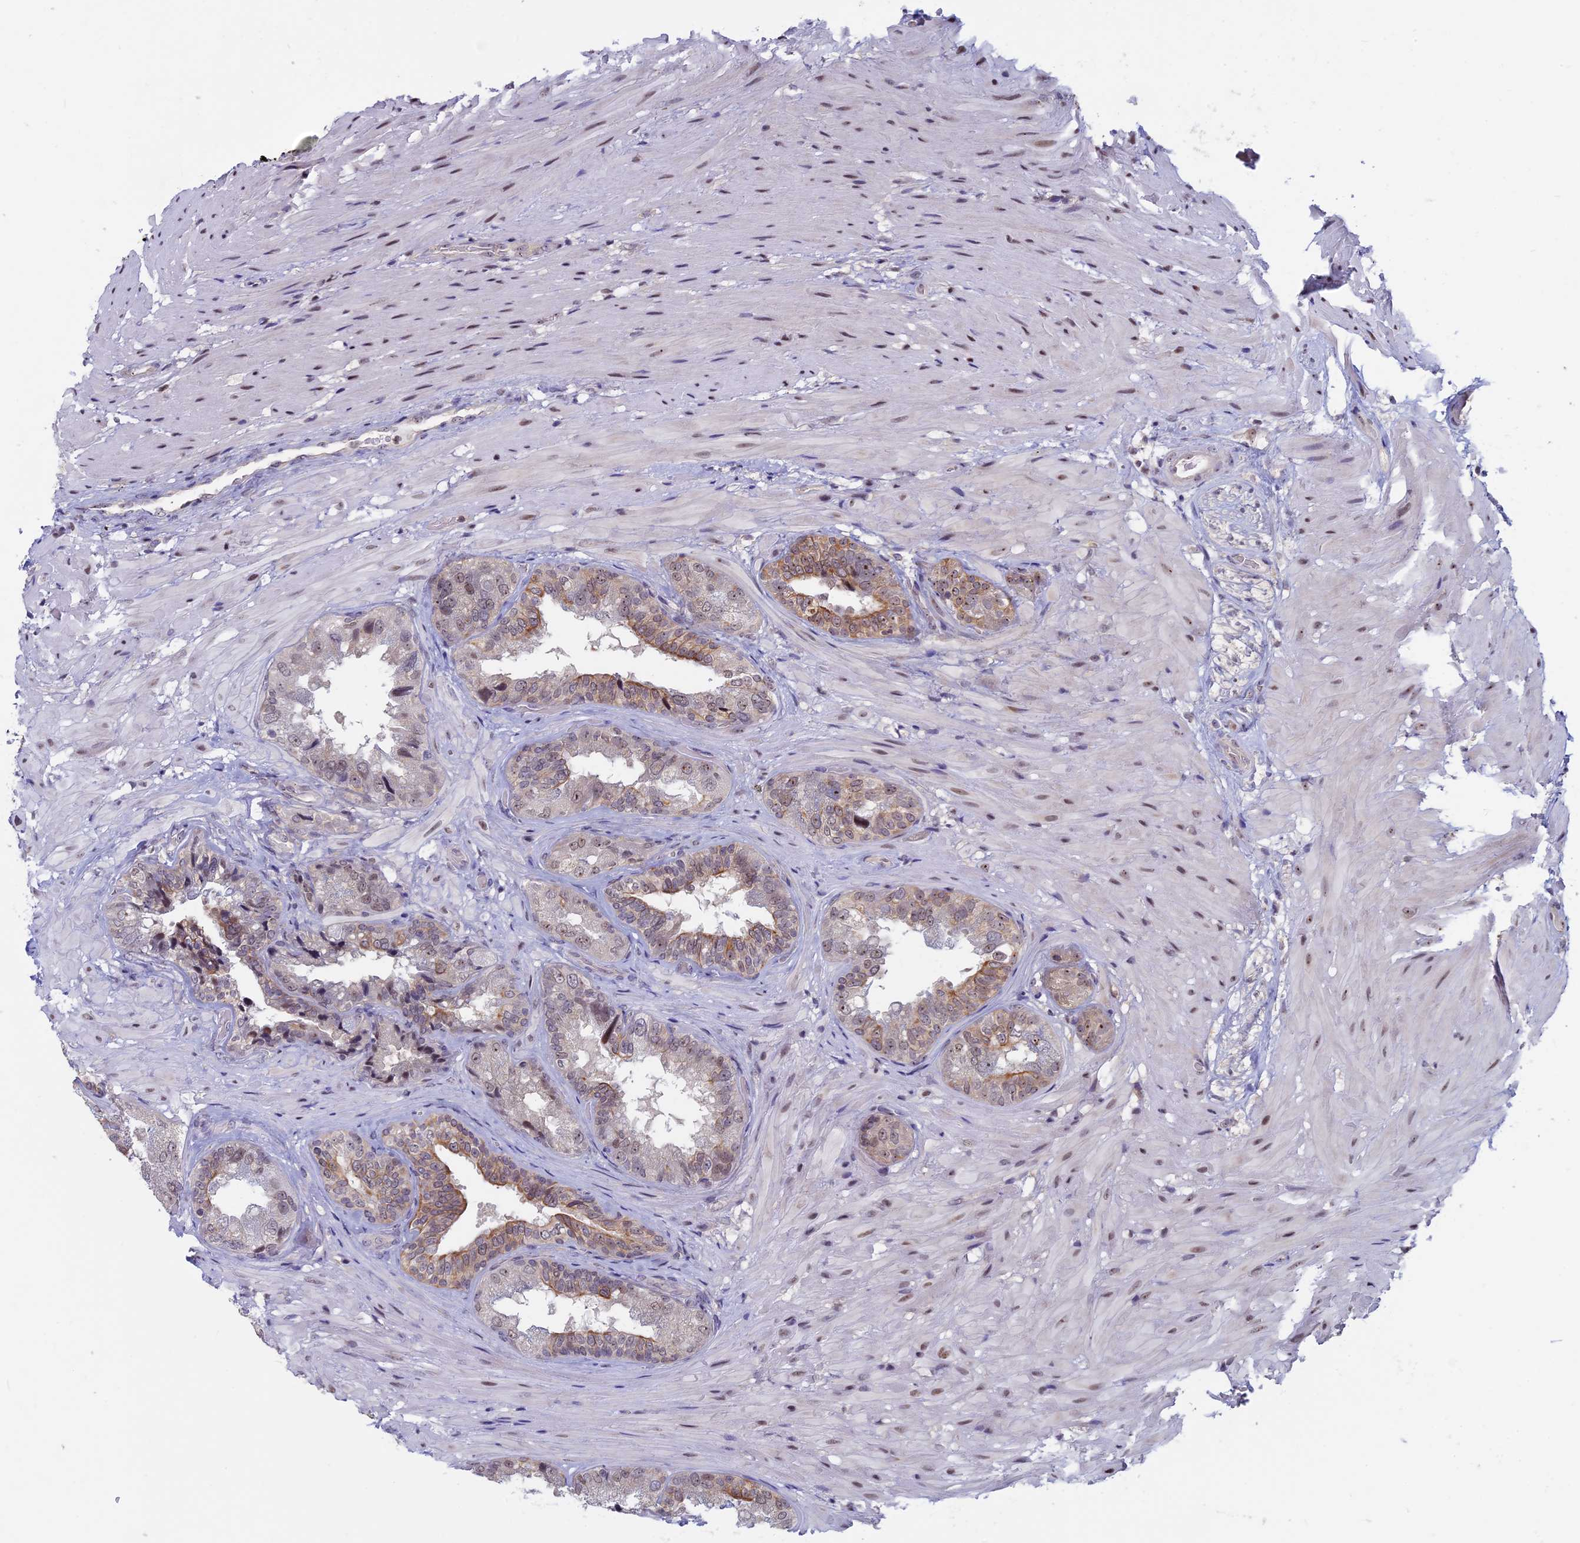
{"staining": {"intensity": "moderate", "quantity": "25%-75%", "location": "cytoplasmic/membranous,nuclear"}, "tissue": "seminal vesicle", "cell_type": "Glandular cells", "image_type": "normal", "snomed": [{"axis": "morphology", "description": "Normal tissue, NOS"}, {"axis": "topography", "description": "Seminal veicle"}, {"axis": "topography", "description": "Peripheral nerve tissue"}], "caption": "High-power microscopy captured an immunohistochemistry (IHC) image of unremarkable seminal vesicle, revealing moderate cytoplasmic/membranous,nuclear staining in about 25%-75% of glandular cells.", "gene": "SPIRE1", "patient": {"sex": "male", "age": 63}}